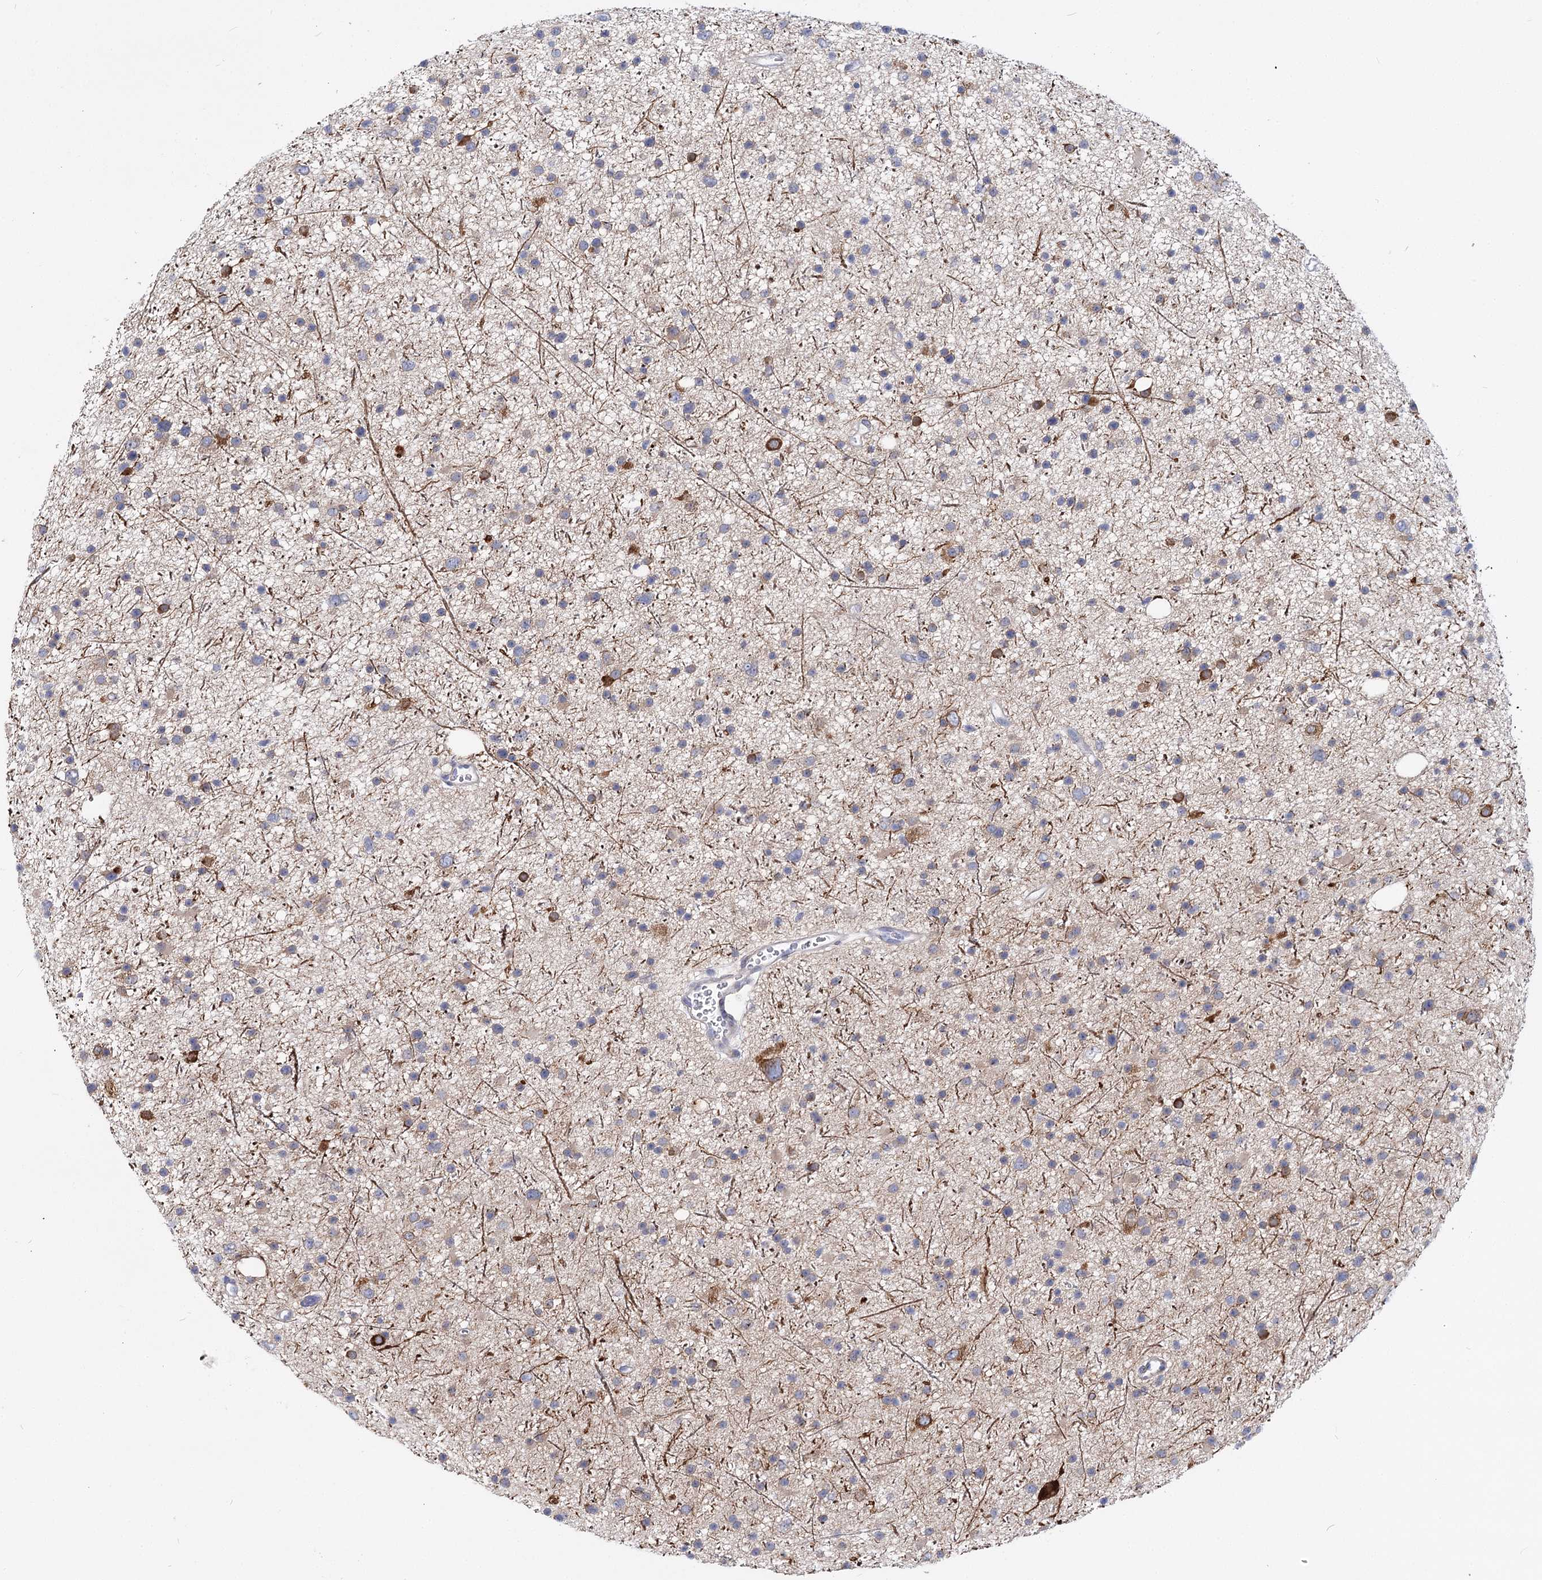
{"staining": {"intensity": "moderate", "quantity": "<25%", "location": "cytoplasmic/membranous"}, "tissue": "glioma", "cell_type": "Tumor cells", "image_type": "cancer", "snomed": [{"axis": "morphology", "description": "Glioma, malignant, Low grade"}, {"axis": "topography", "description": "Cerebral cortex"}], "caption": "A micrograph of glioma stained for a protein demonstrates moderate cytoplasmic/membranous brown staining in tumor cells.", "gene": "TEX12", "patient": {"sex": "female", "age": 39}}